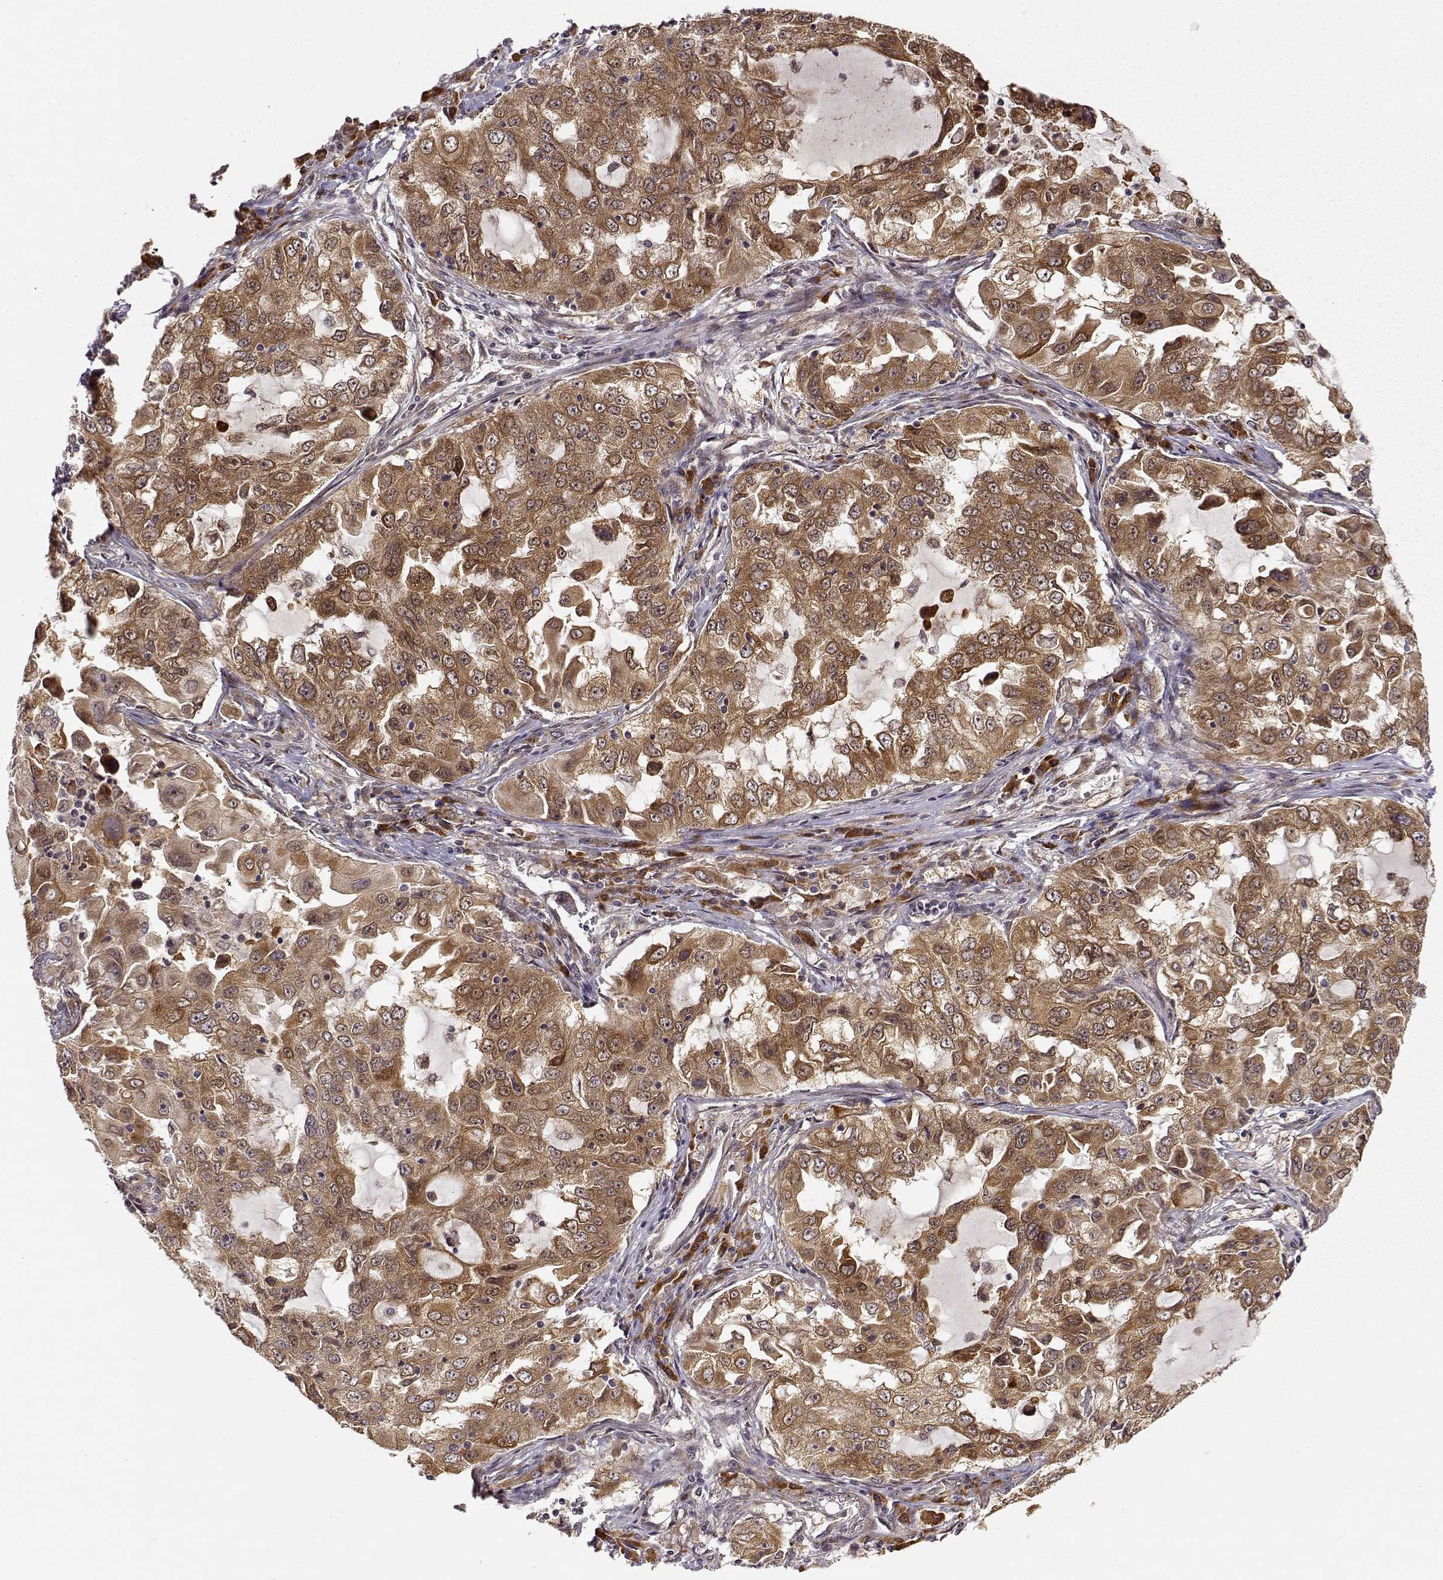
{"staining": {"intensity": "moderate", "quantity": ">75%", "location": "cytoplasmic/membranous"}, "tissue": "lung cancer", "cell_type": "Tumor cells", "image_type": "cancer", "snomed": [{"axis": "morphology", "description": "Adenocarcinoma, NOS"}, {"axis": "topography", "description": "Lung"}], "caption": "Tumor cells reveal medium levels of moderate cytoplasmic/membranous positivity in about >75% of cells in human lung adenocarcinoma.", "gene": "ERGIC2", "patient": {"sex": "female", "age": 61}}